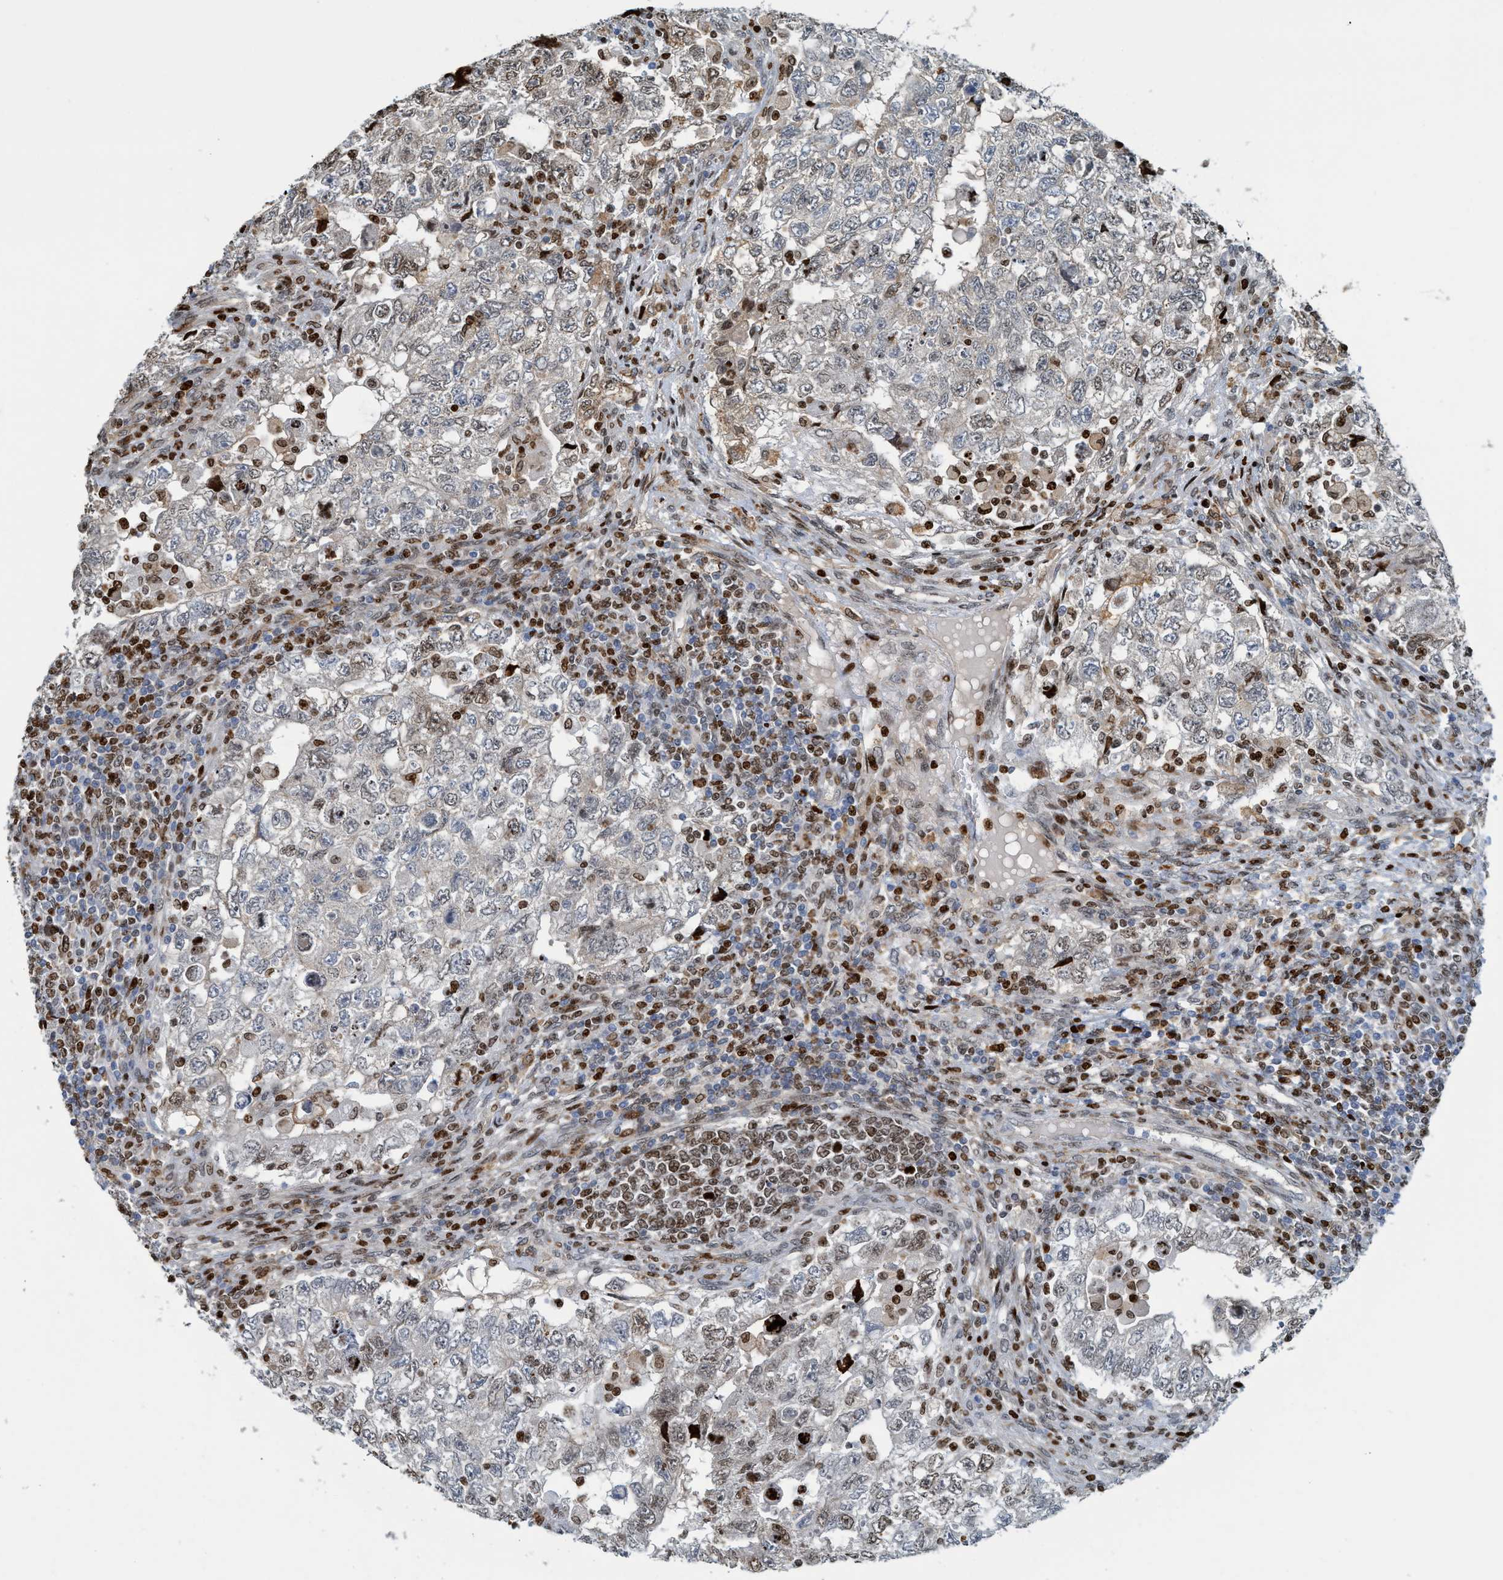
{"staining": {"intensity": "moderate", "quantity": "25%-75%", "location": "nuclear"}, "tissue": "testis cancer", "cell_type": "Tumor cells", "image_type": "cancer", "snomed": [{"axis": "morphology", "description": "Carcinoma, Embryonal, NOS"}, {"axis": "topography", "description": "Testis"}], "caption": "Brown immunohistochemical staining in human testis embryonal carcinoma shows moderate nuclear positivity in about 25%-75% of tumor cells. (DAB = brown stain, brightfield microscopy at high magnification).", "gene": "SH3D19", "patient": {"sex": "male", "age": 36}}